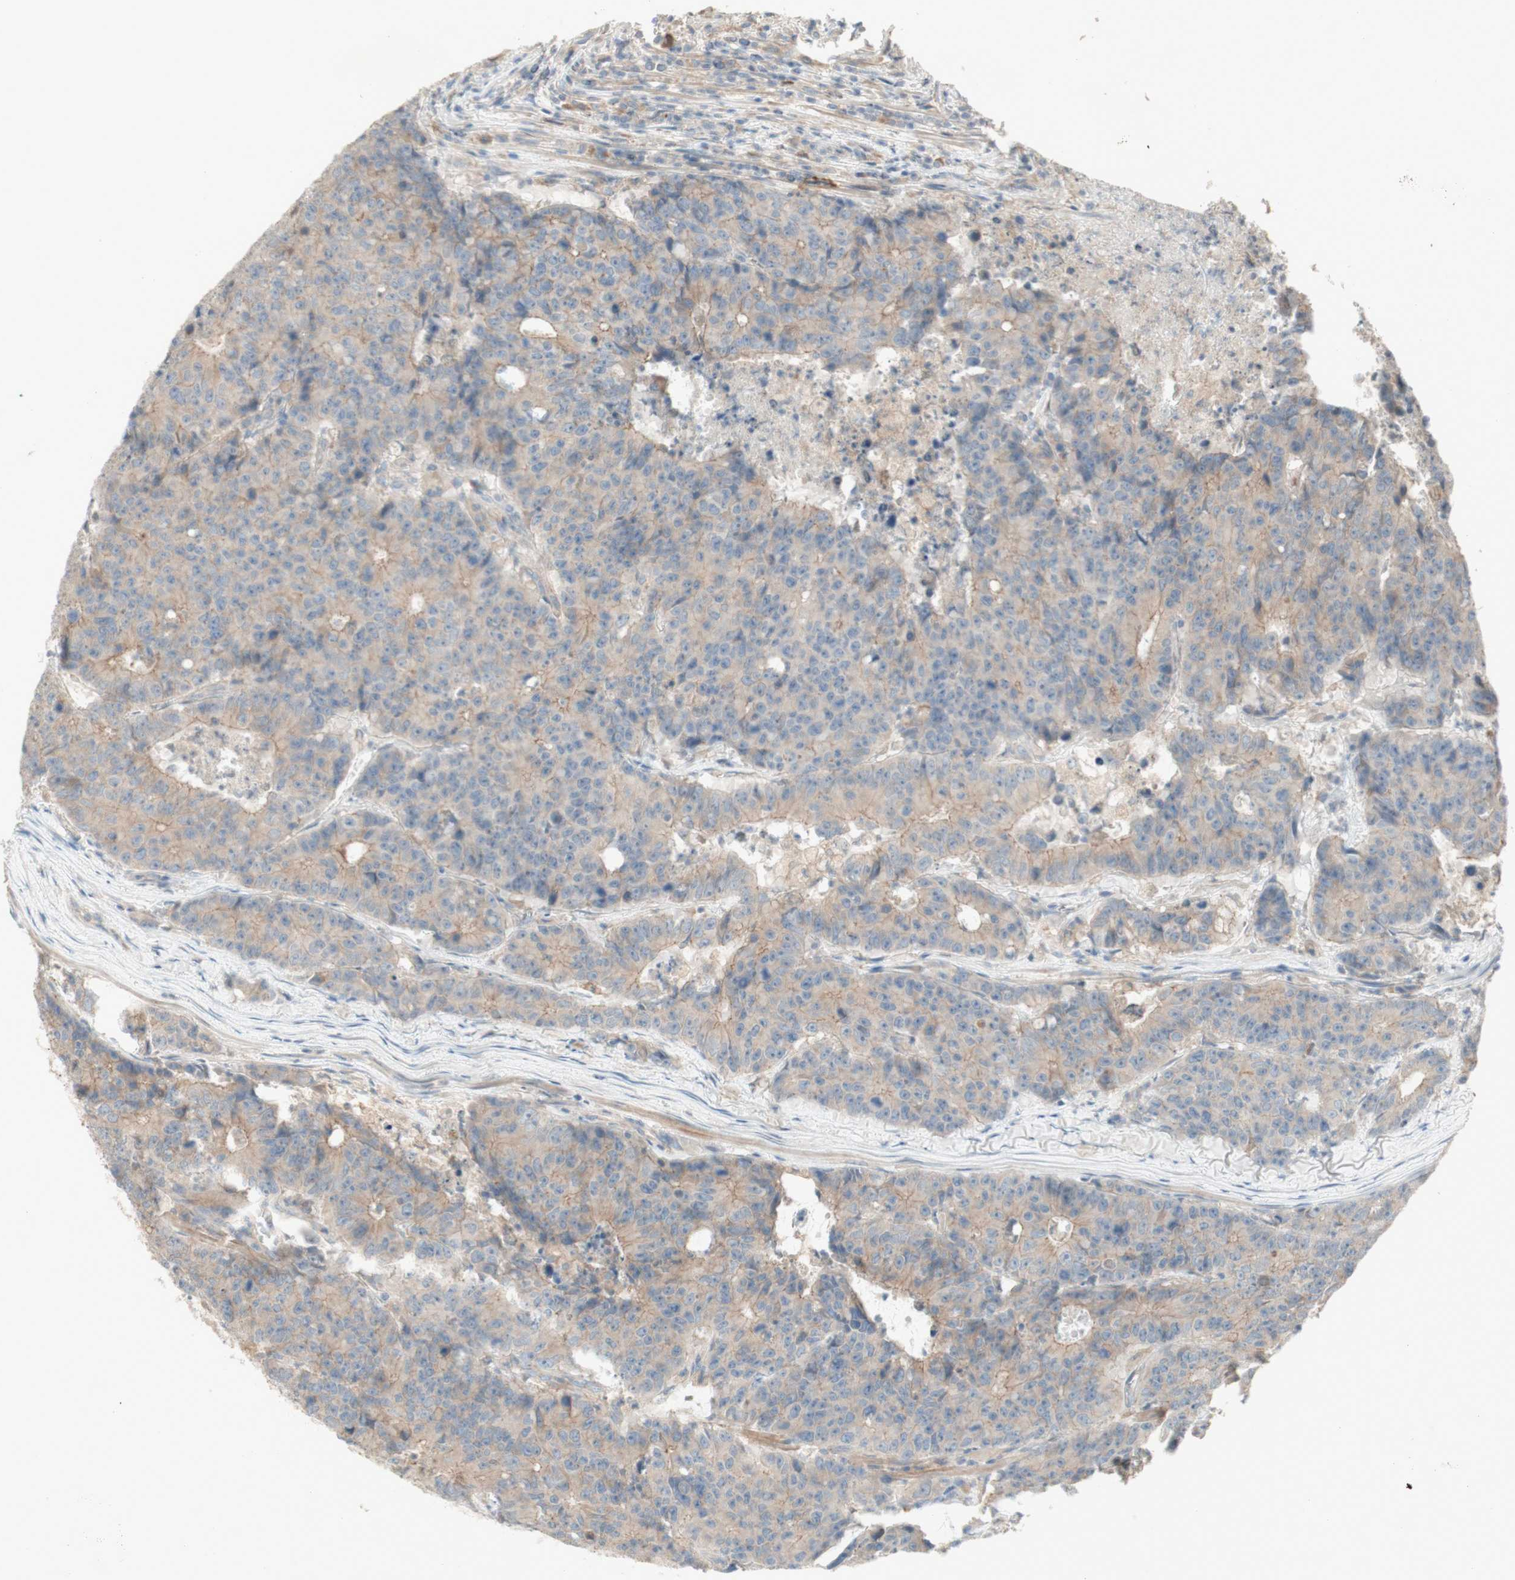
{"staining": {"intensity": "weak", "quantity": ">75%", "location": "cytoplasmic/membranous"}, "tissue": "colorectal cancer", "cell_type": "Tumor cells", "image_type": "cancer", "snomed": [{"axis": "morphology", "description": "Adenocarcinoma, NOS"}, {"axis": "topography", "description": "Colon"}], "caption": "Human colorectal cancer (adenocarcinoma) stained for a protein (brown) displays weak cytoplasmic/membranous positive staining in approximately >75% of tumor cells.", "gene": "PTGER4", "patient": {"sex": "female", "age": 86}}